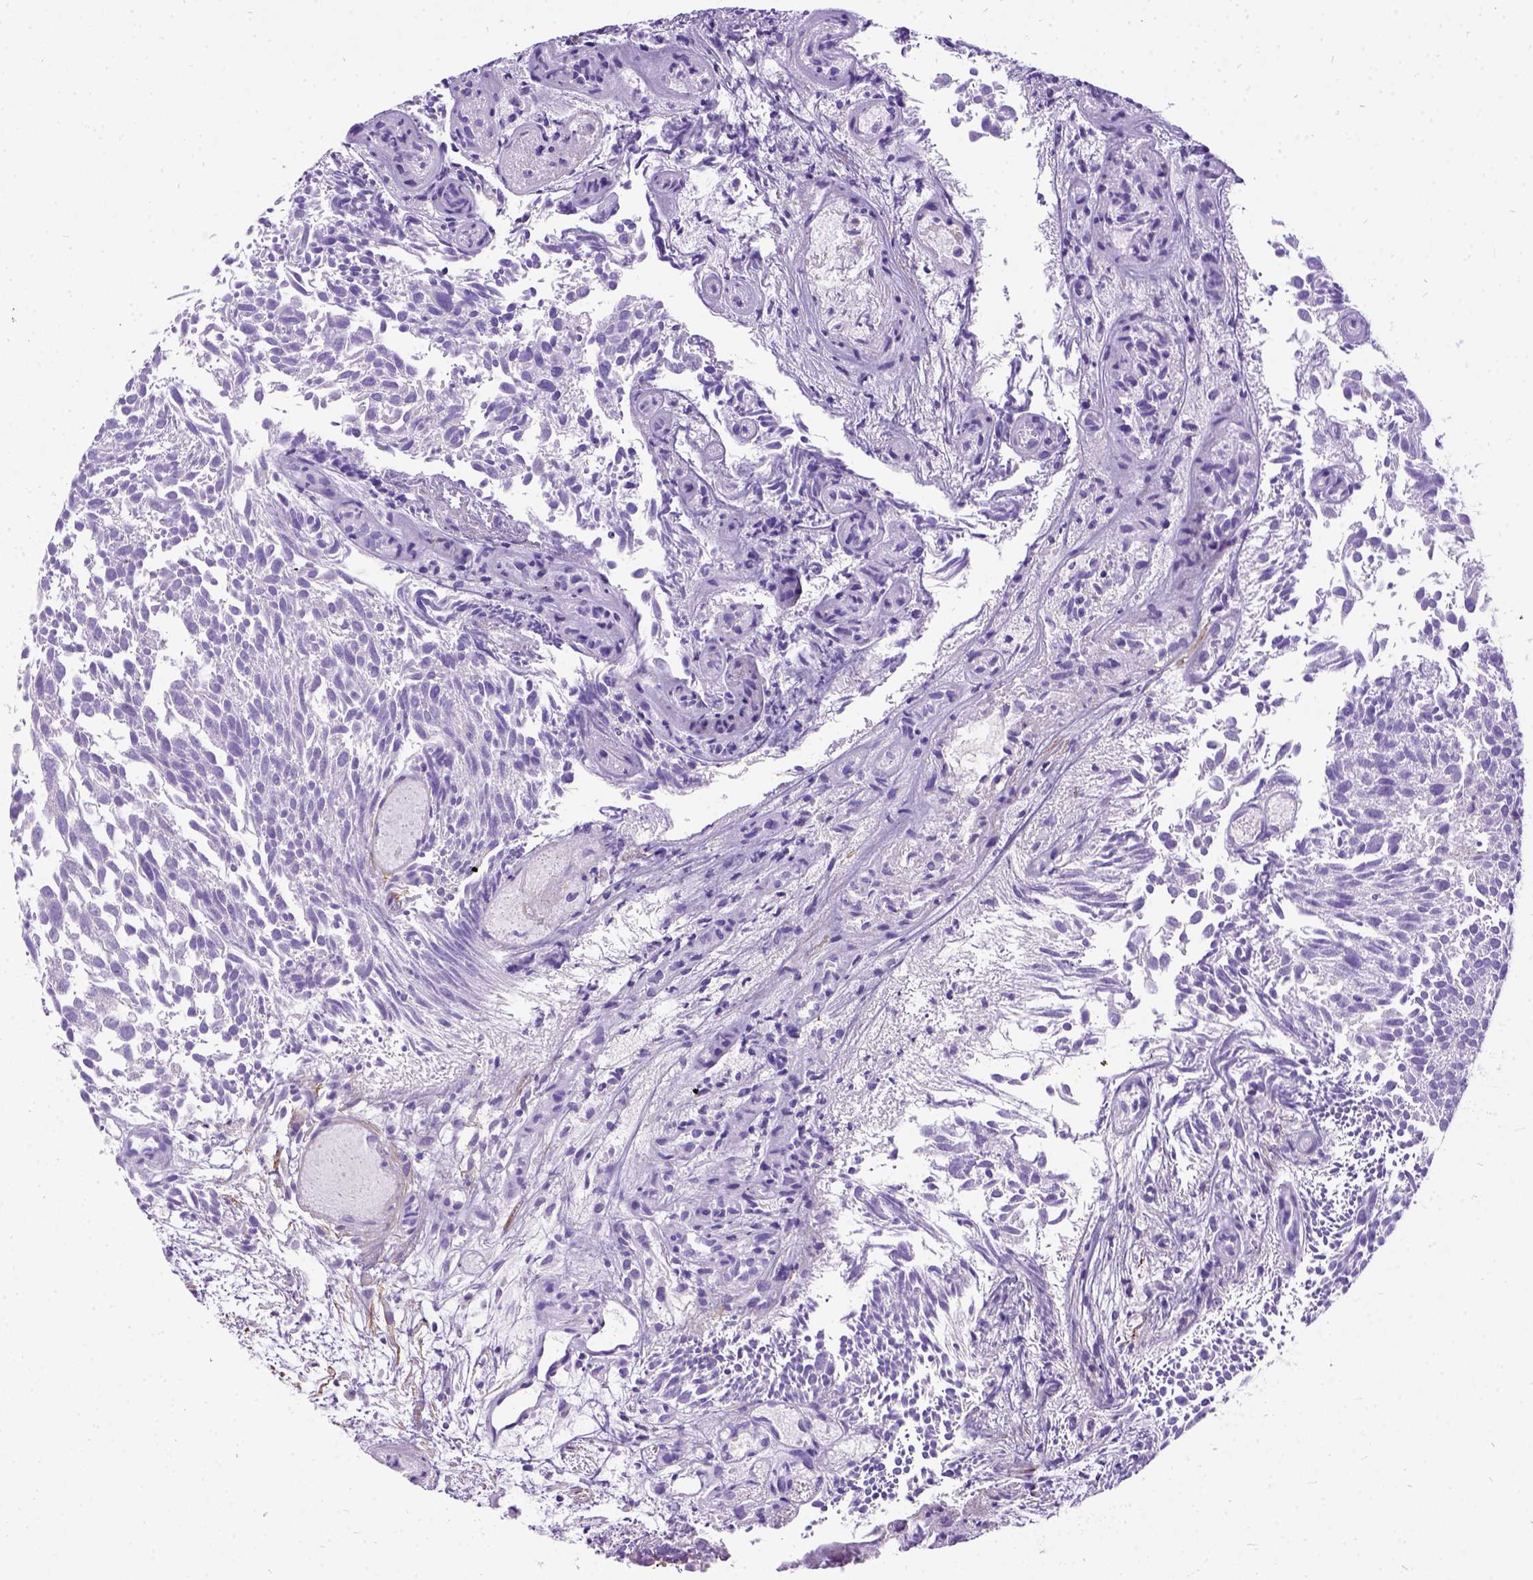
{"staining": {"intensity": "negative", "quantity": "none", "location": "none"}, "tissue": "urothelial cancer", "cell_type": "Tumor cells", "image_type": "cancer", "snomed": [{"axis": "morphology", "description": "Urothelial carcinoma, Low grade"}, {"axis": "topography", "description": "Urinary bladder"}], "caption": "There is no significant expression in tumor cells of urothelial carcinoma (low-grade).", "gene": "PRG2", "patient": {"sex": "male", "age": 70}}